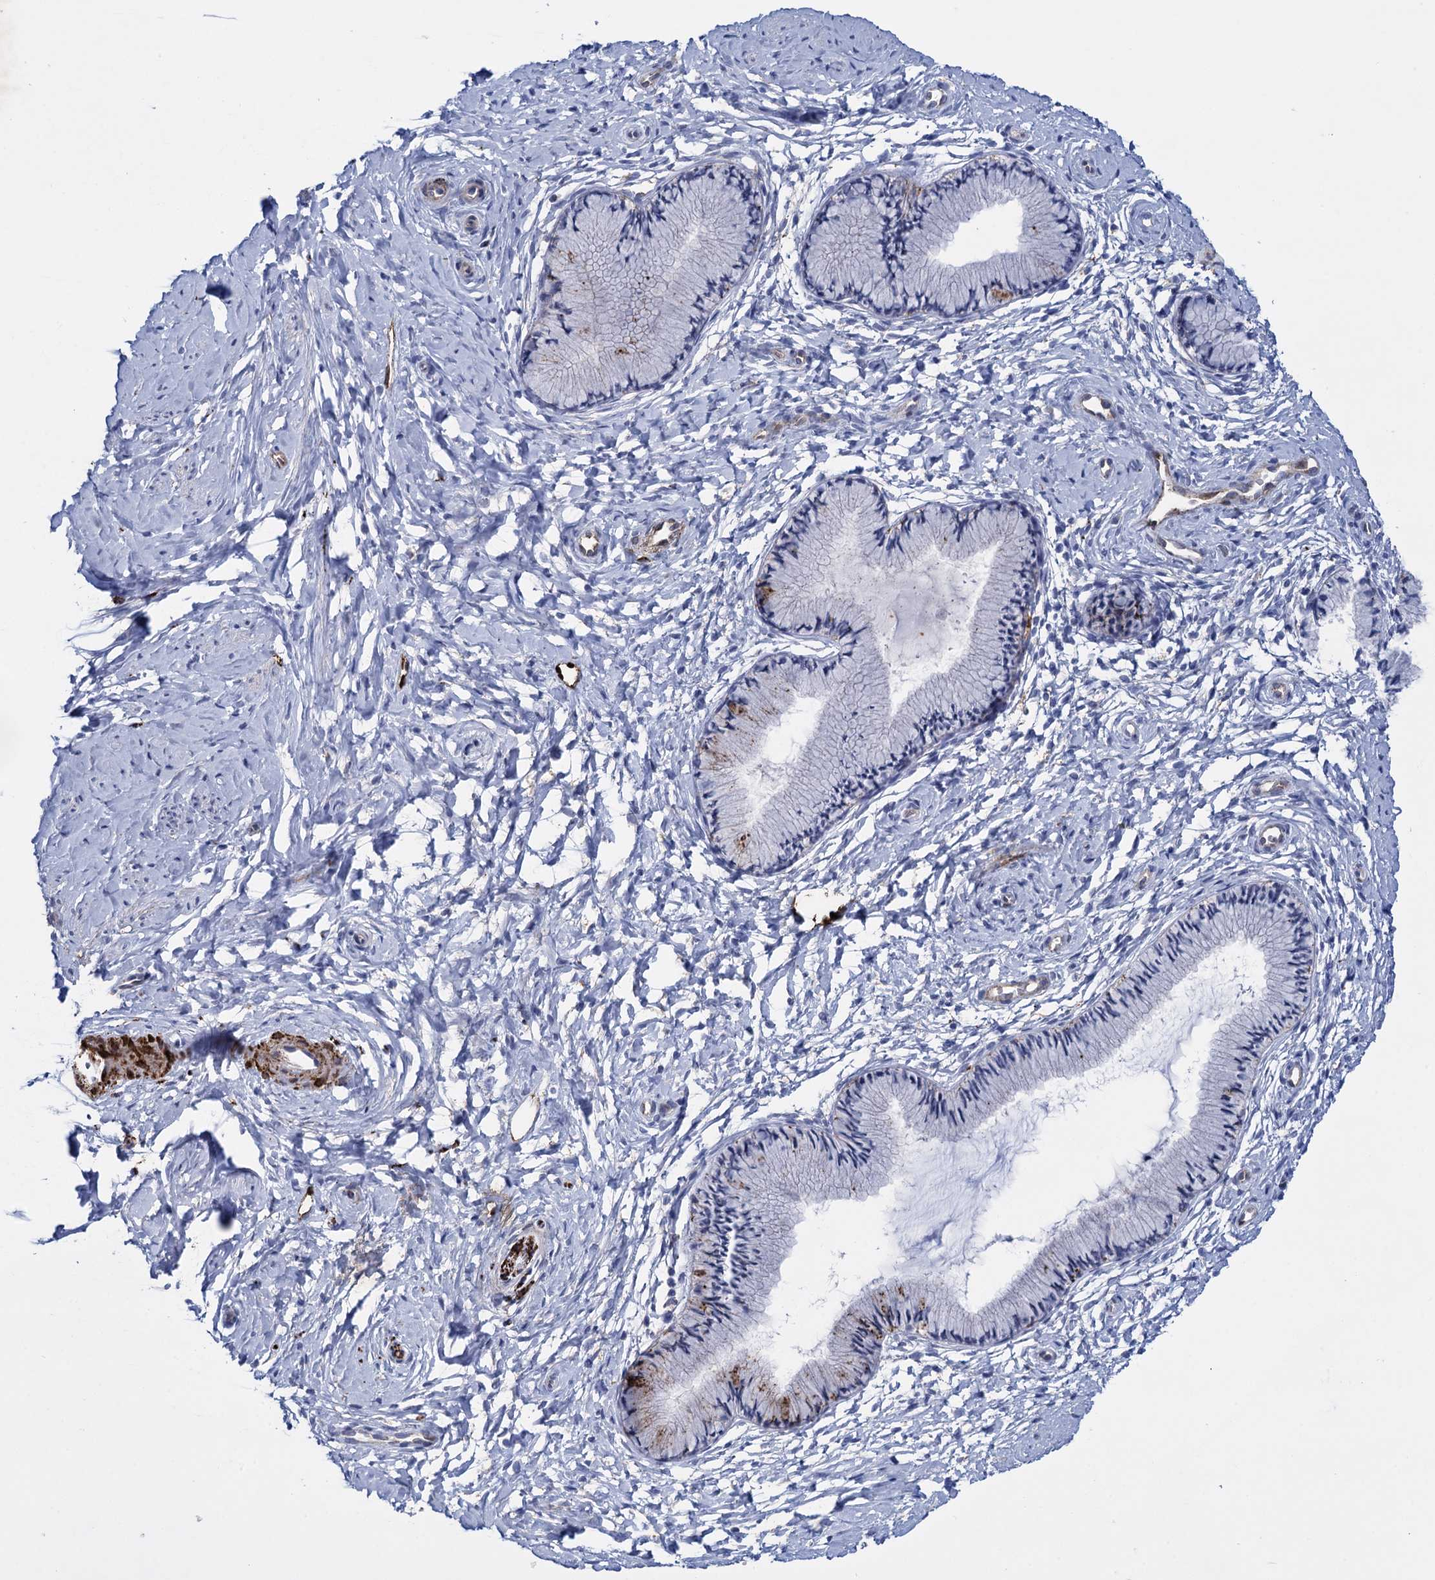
{"staining": {"intensity": "negative", "quantity": "none", "location": "none"}, "tissue": "cervix", "cell_type": "Glandular cells", "image_type": "normal", "snomed": [{"axis": "morphology", "description": "Normal tissue, NOS"}, {"axis": "topography", "description": "Cervix"}], "caption": "Photomicrograph shows no significant protein staining in glandular cells of benign cervix.", "gene": "SNCG", "patient": {"sex": "female", "age": 33}}